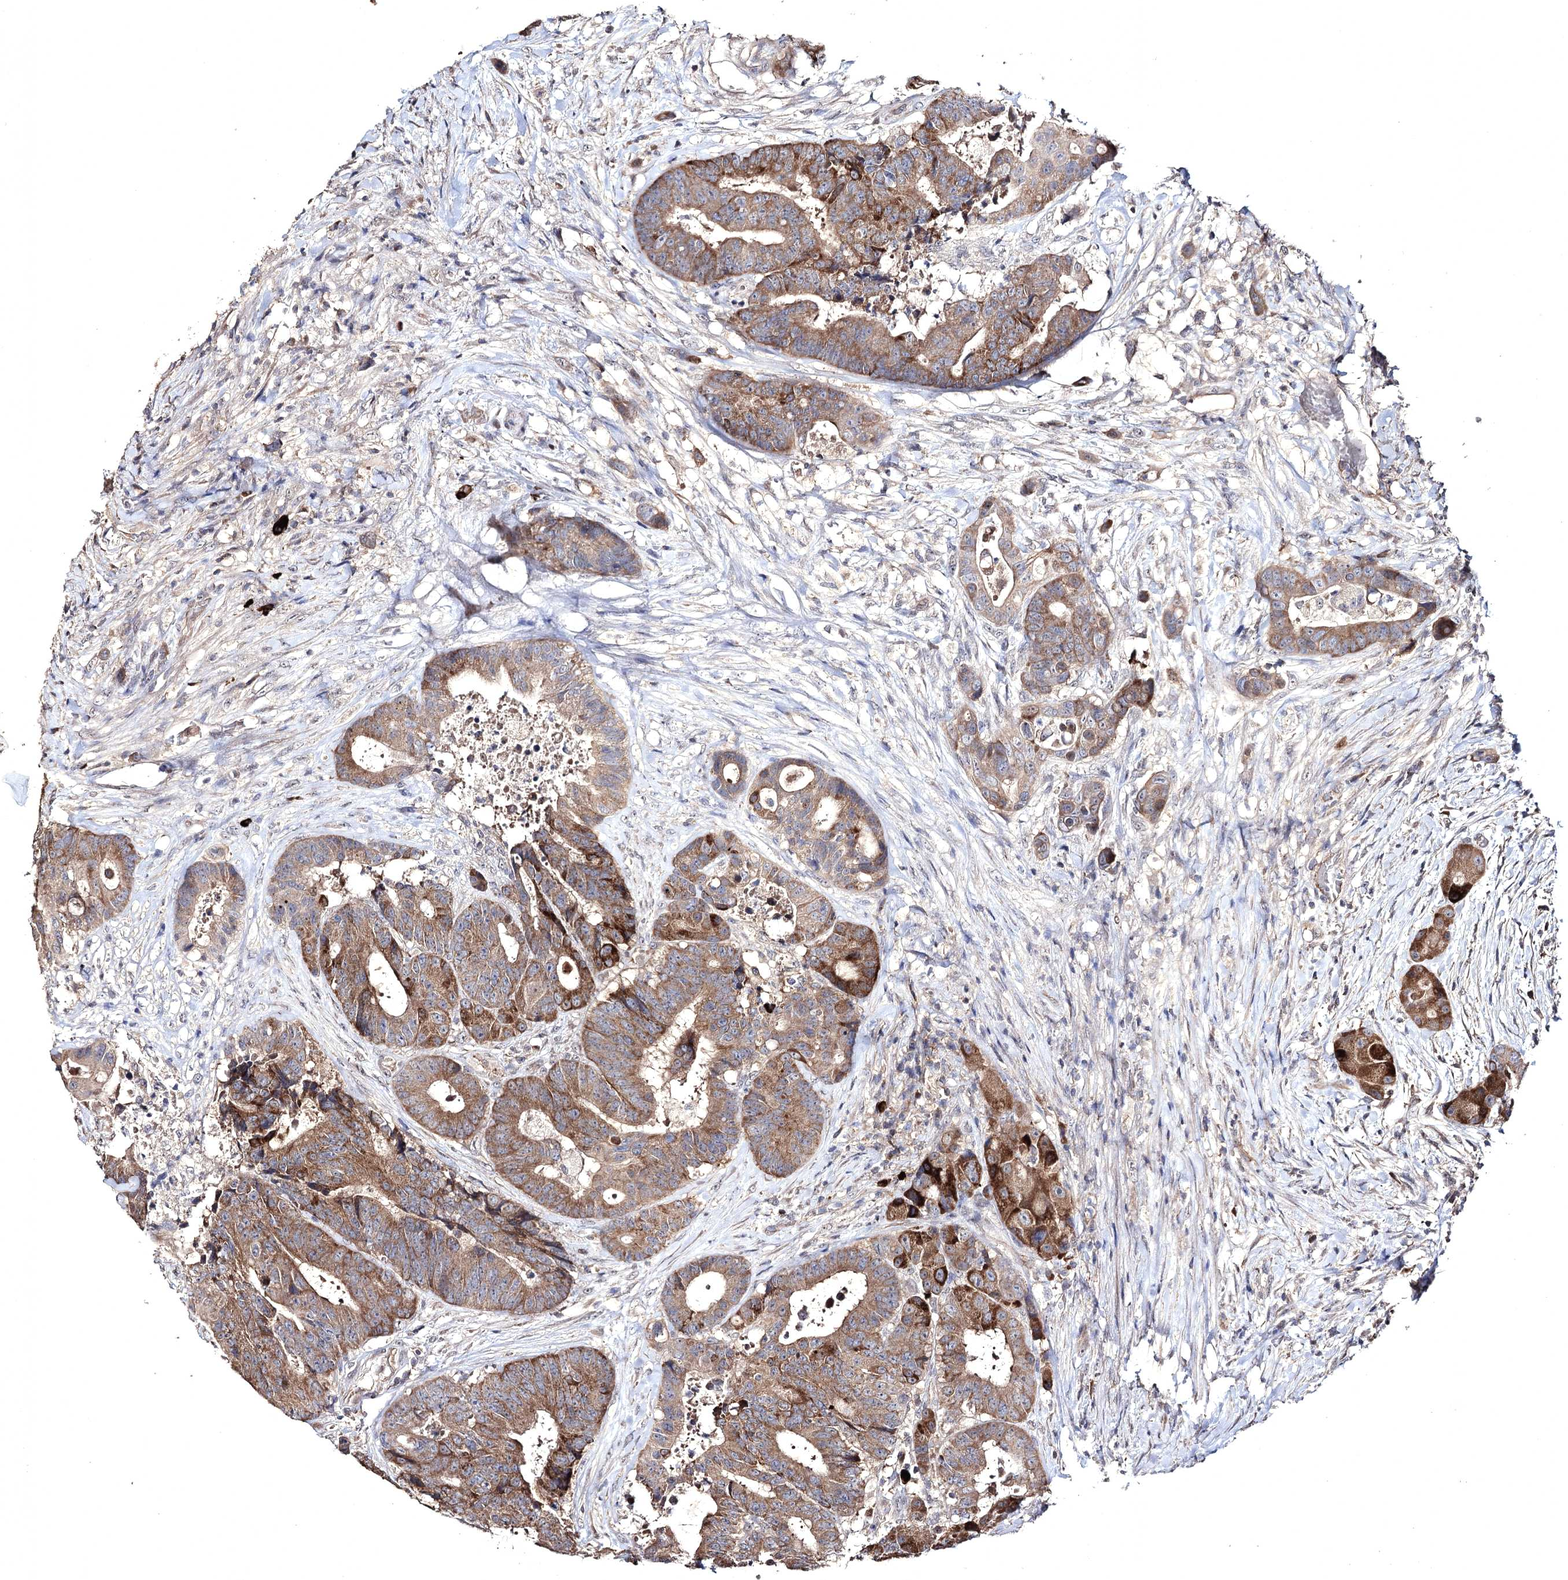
{"staining": {"intensity": "moderate", "quantity": ">75%", "location": "cytoplasmic/membranous"}, "tissue": "colorectal cancer", "cell_type": "Tumor cells", "image_type": "cancer", "snomed": [{"axis": "morphology", "description": "Adenocarcinoma, NOS"}, {"axis": "topography", "description": "Rectum"}], "caption": "Moderate cytoplasmic/membranous protein positivity is present in approximately >75% of tumor cells in colorectal adenocarcinoma.", "gene": "SEMA4G", "patient": {"sex": "male", "age": 69}}